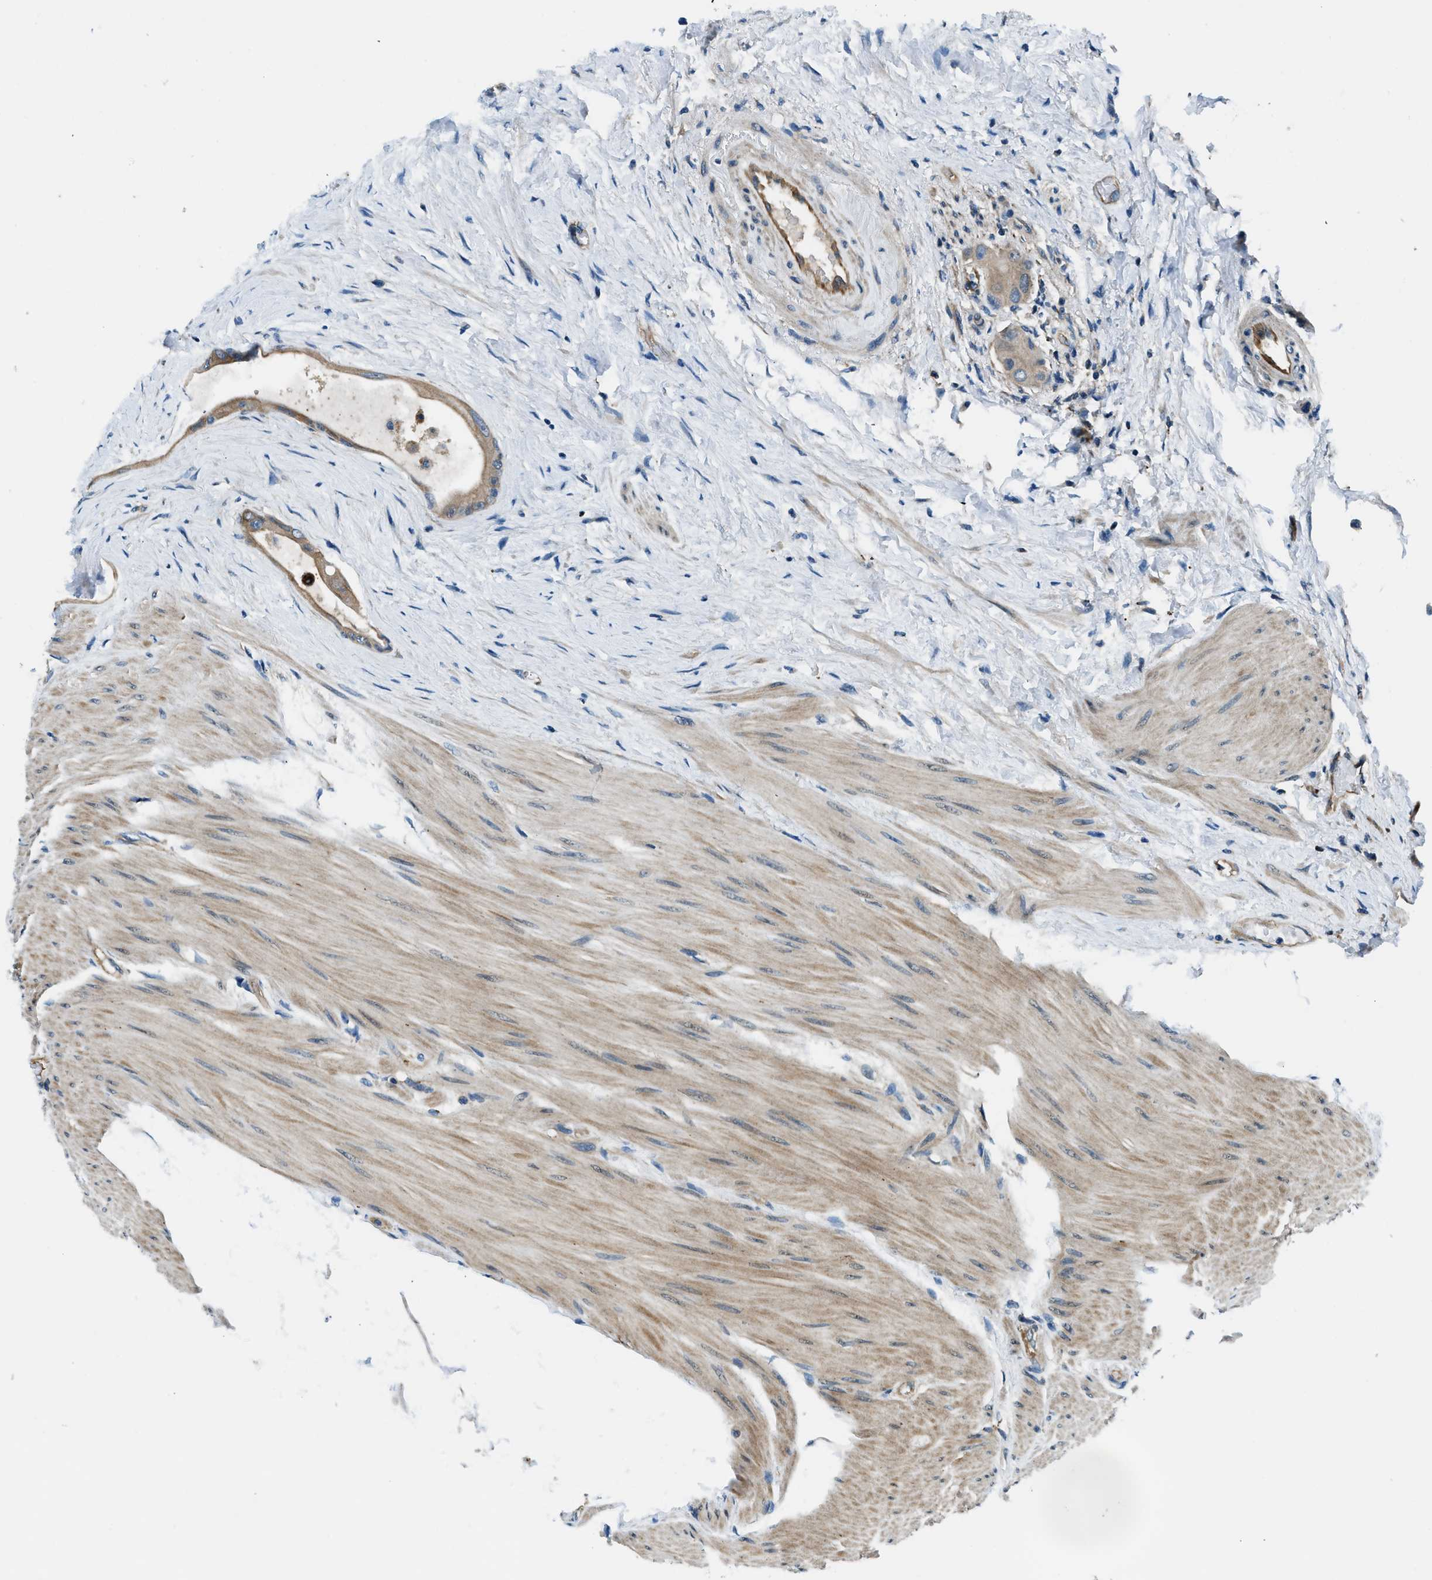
{"staining": {"intensity": "moderate", "quantity": ">75%", "location": "cytoplasmic/membranous"}, "tissue": "colorectal cancer", "cell_type": "Tumor cells", "image_type": "cancer", "snomed": [{"axis": "morphology", "description": "Adenocarcinoma, NOS"}, {"axis": "topography", "description": "Rectum"}], "caption": "A brown stain labels moderate cytoplasmic/membranous staining of a protein in colorectal adenocarcinoma tumor cells.", "gene": "SLC19A2", "patient": {"sex": "male", "age": 51}}